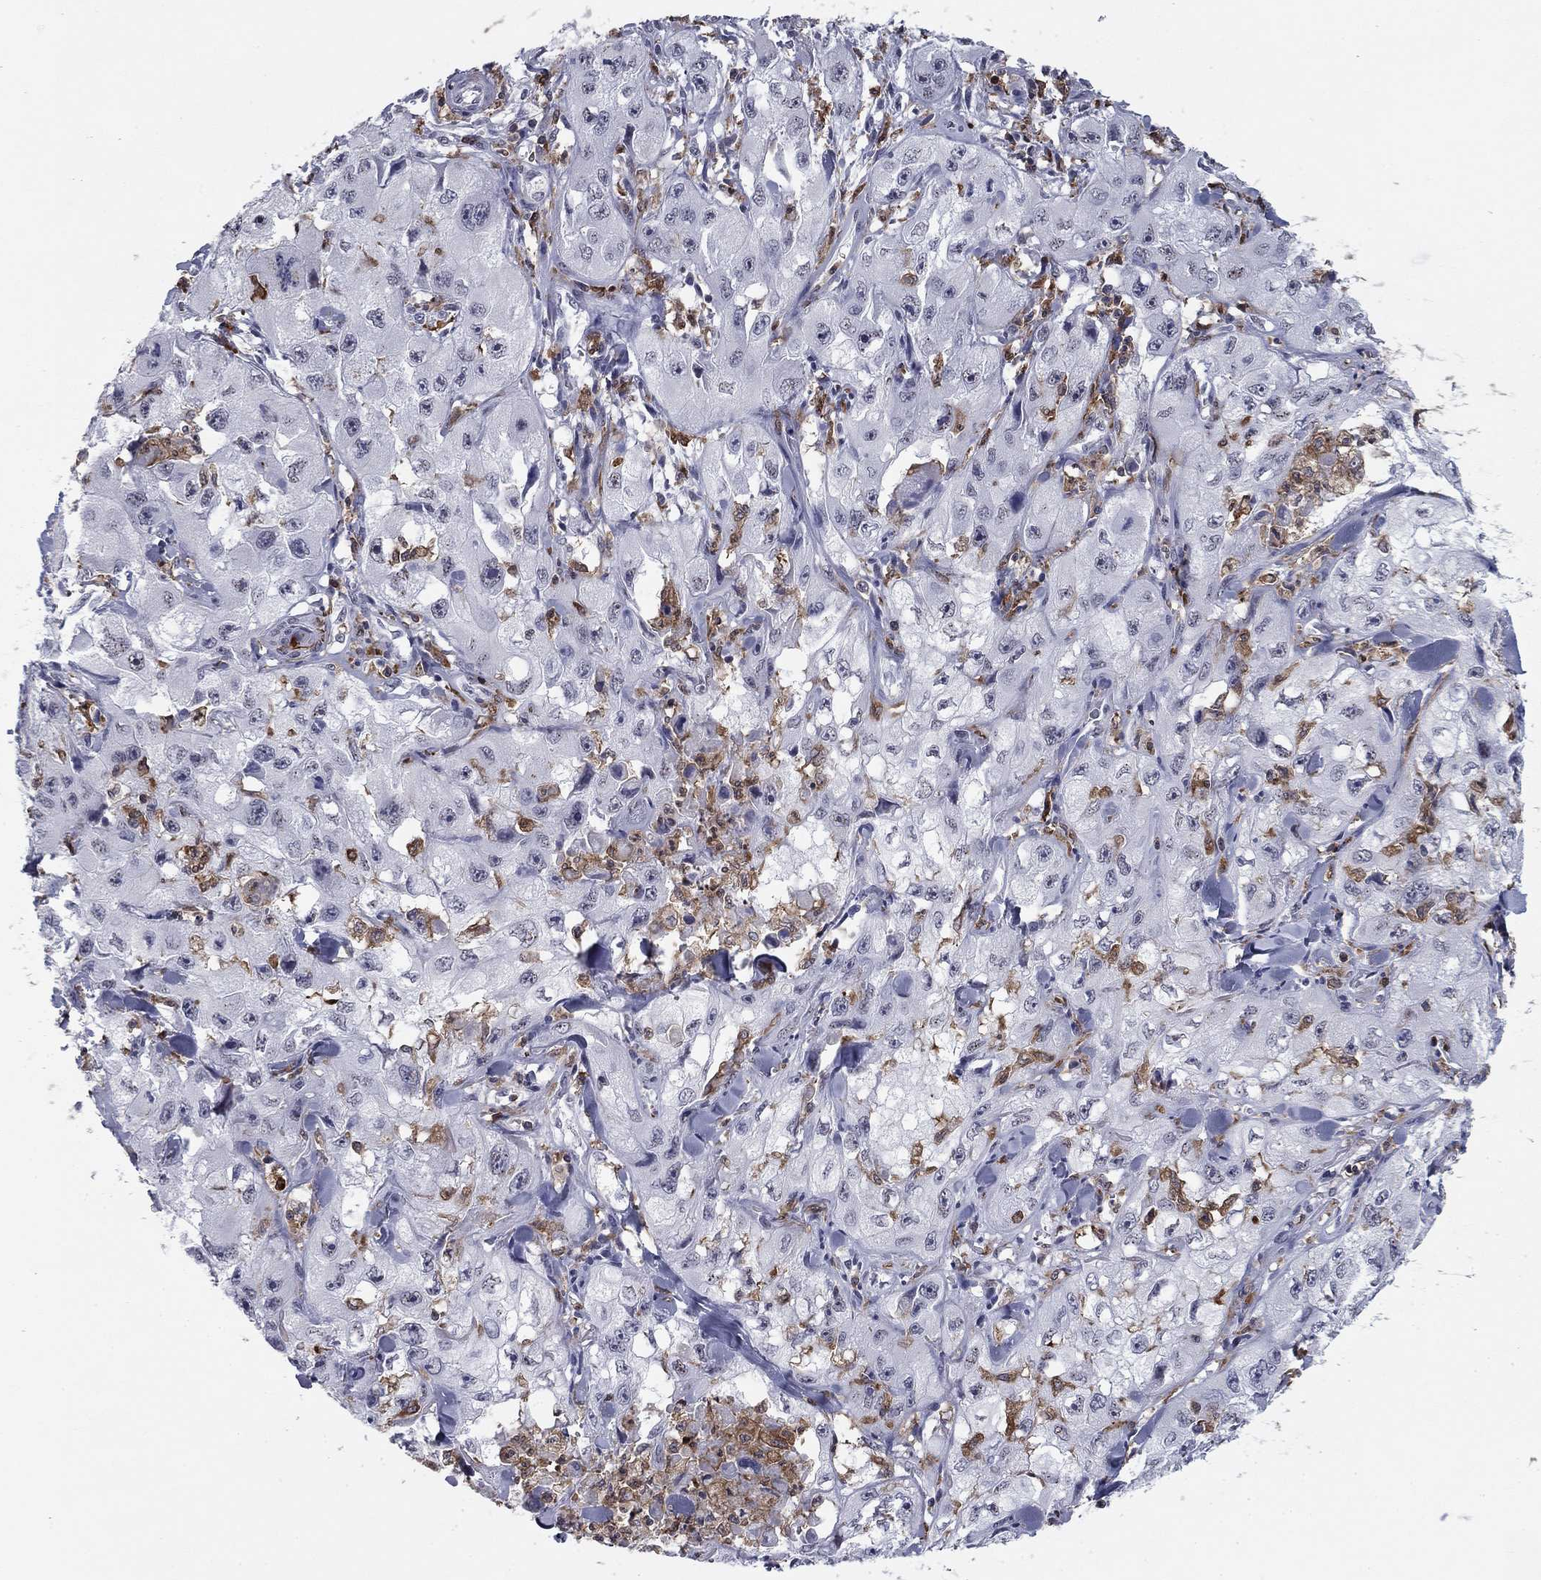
{"staining": {"intensity": "negative", "quantity": "none", "location": "none"}, "tissue": "skin cancer", "cell_type": "Tumor cells", "image_type": "cancer", "snomed": [{"axis": "morphology", "description": "Squamous cell carcinoma, NOS"}, {"axis": "topography", "description": "Skin"}, {"axis": "topography", "description": "Subcutis"}], "caption": "Histopathology image shows no significant protein expression in tumor cells of squamous cell carcinoma (skin). The staining is performed using DAB (3,3'-diaminobenzidine) brown chromogen with nuclei counter-stained in using hematoxylin.", "gene": "PLCB2", "patient": {"sex": "male", "age": 73}}